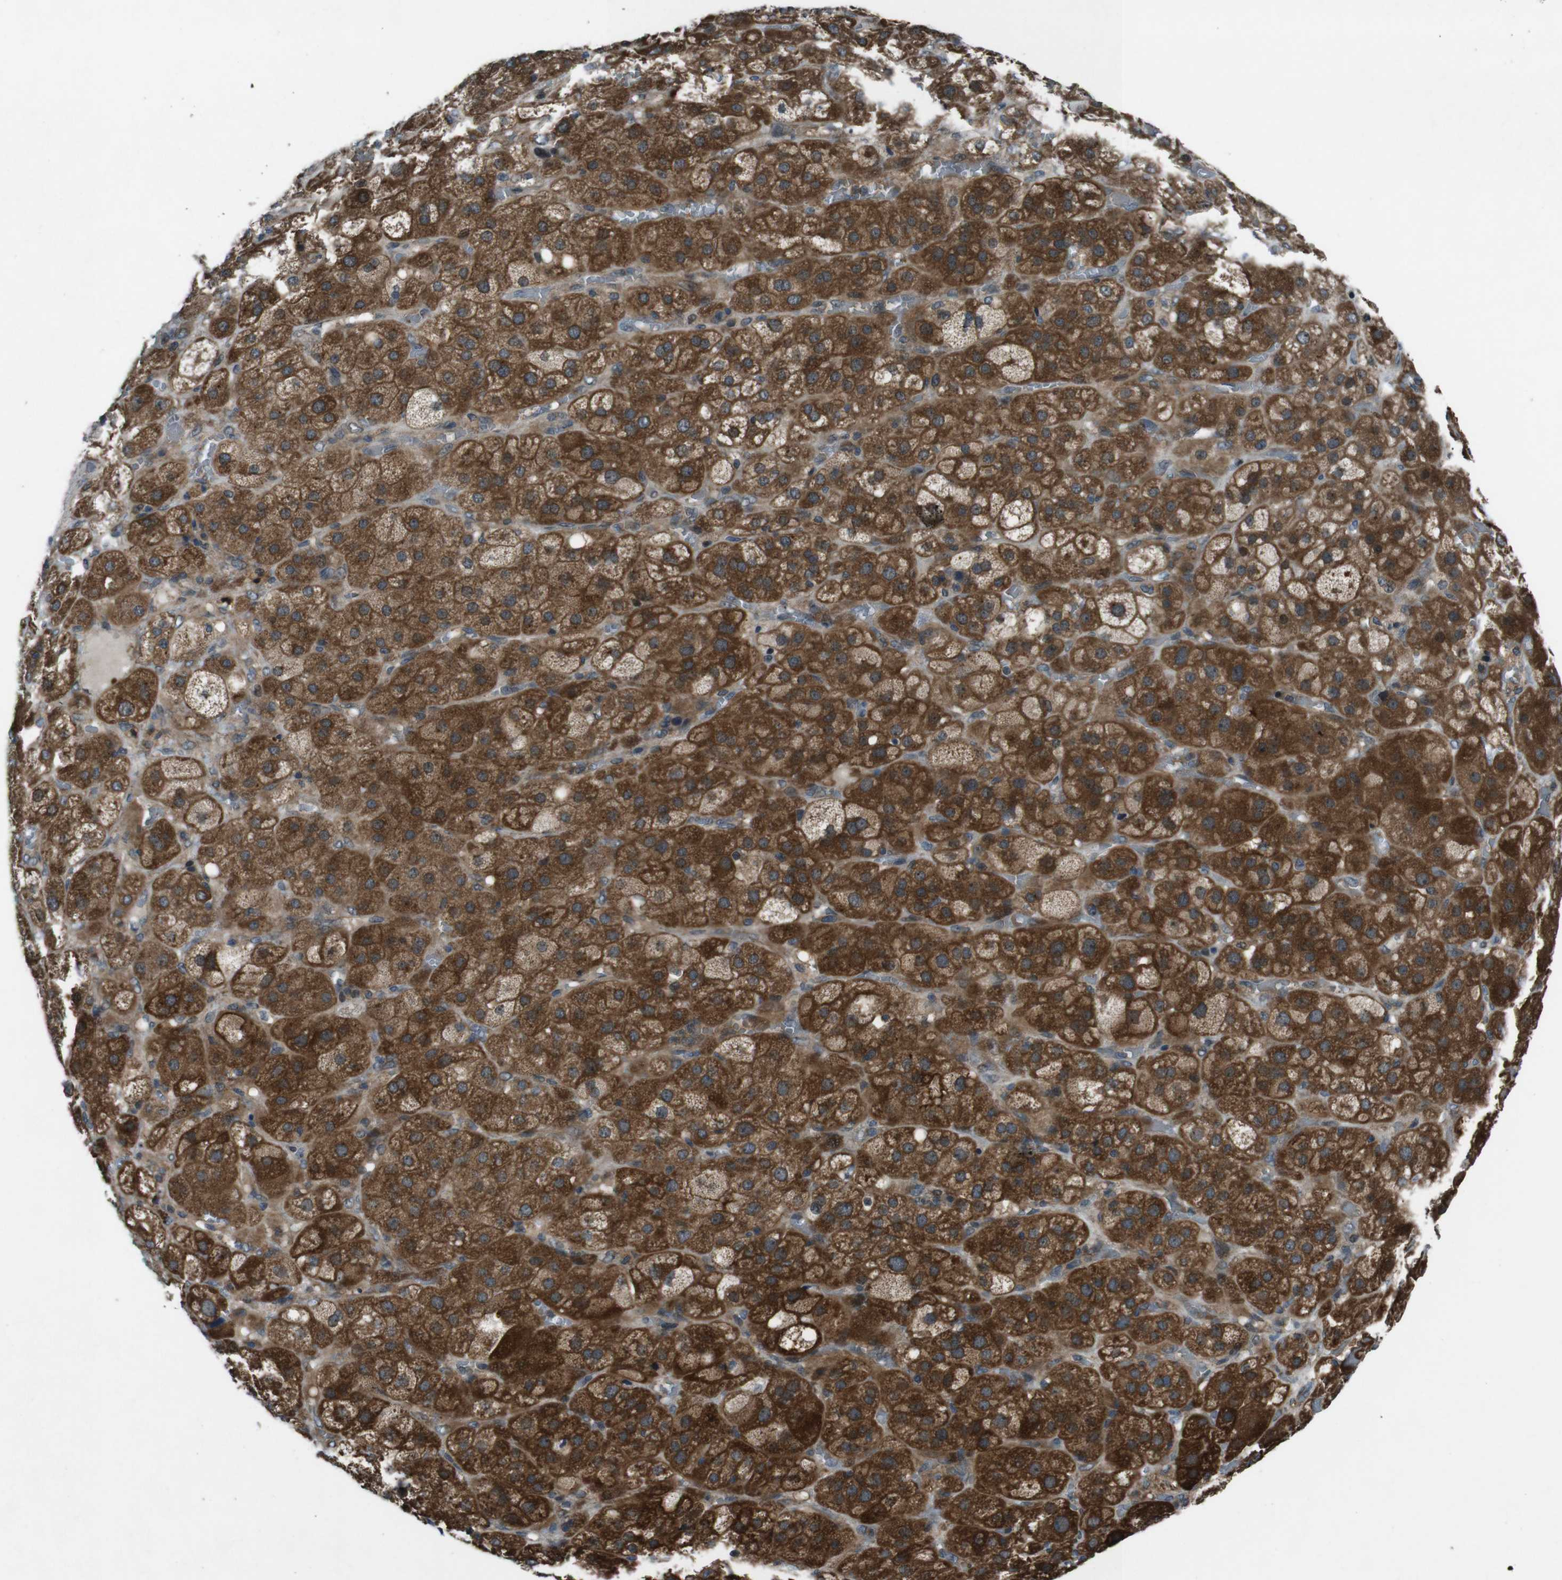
{"staining": {"intensity": "strong", "quantity": ">75%", "location": "cytoplasmic/membranous"}, "tissue": "adrenal gland", "cell_type": "Glandular cells", "image_type": "normal", "snomed": [{"axis": "morphology", "description": "Normal tissue, NOS"}, {"axis": "topography", "description": "Adrenal gland"}], "caption": "Human adrenal gland stained with a brown dye displays strong cytoplasmic/membranous positive expression in about >75% of glandular cells.", "gene": "SLC27A4", "patient": {"sex": "female", "age": 47}}